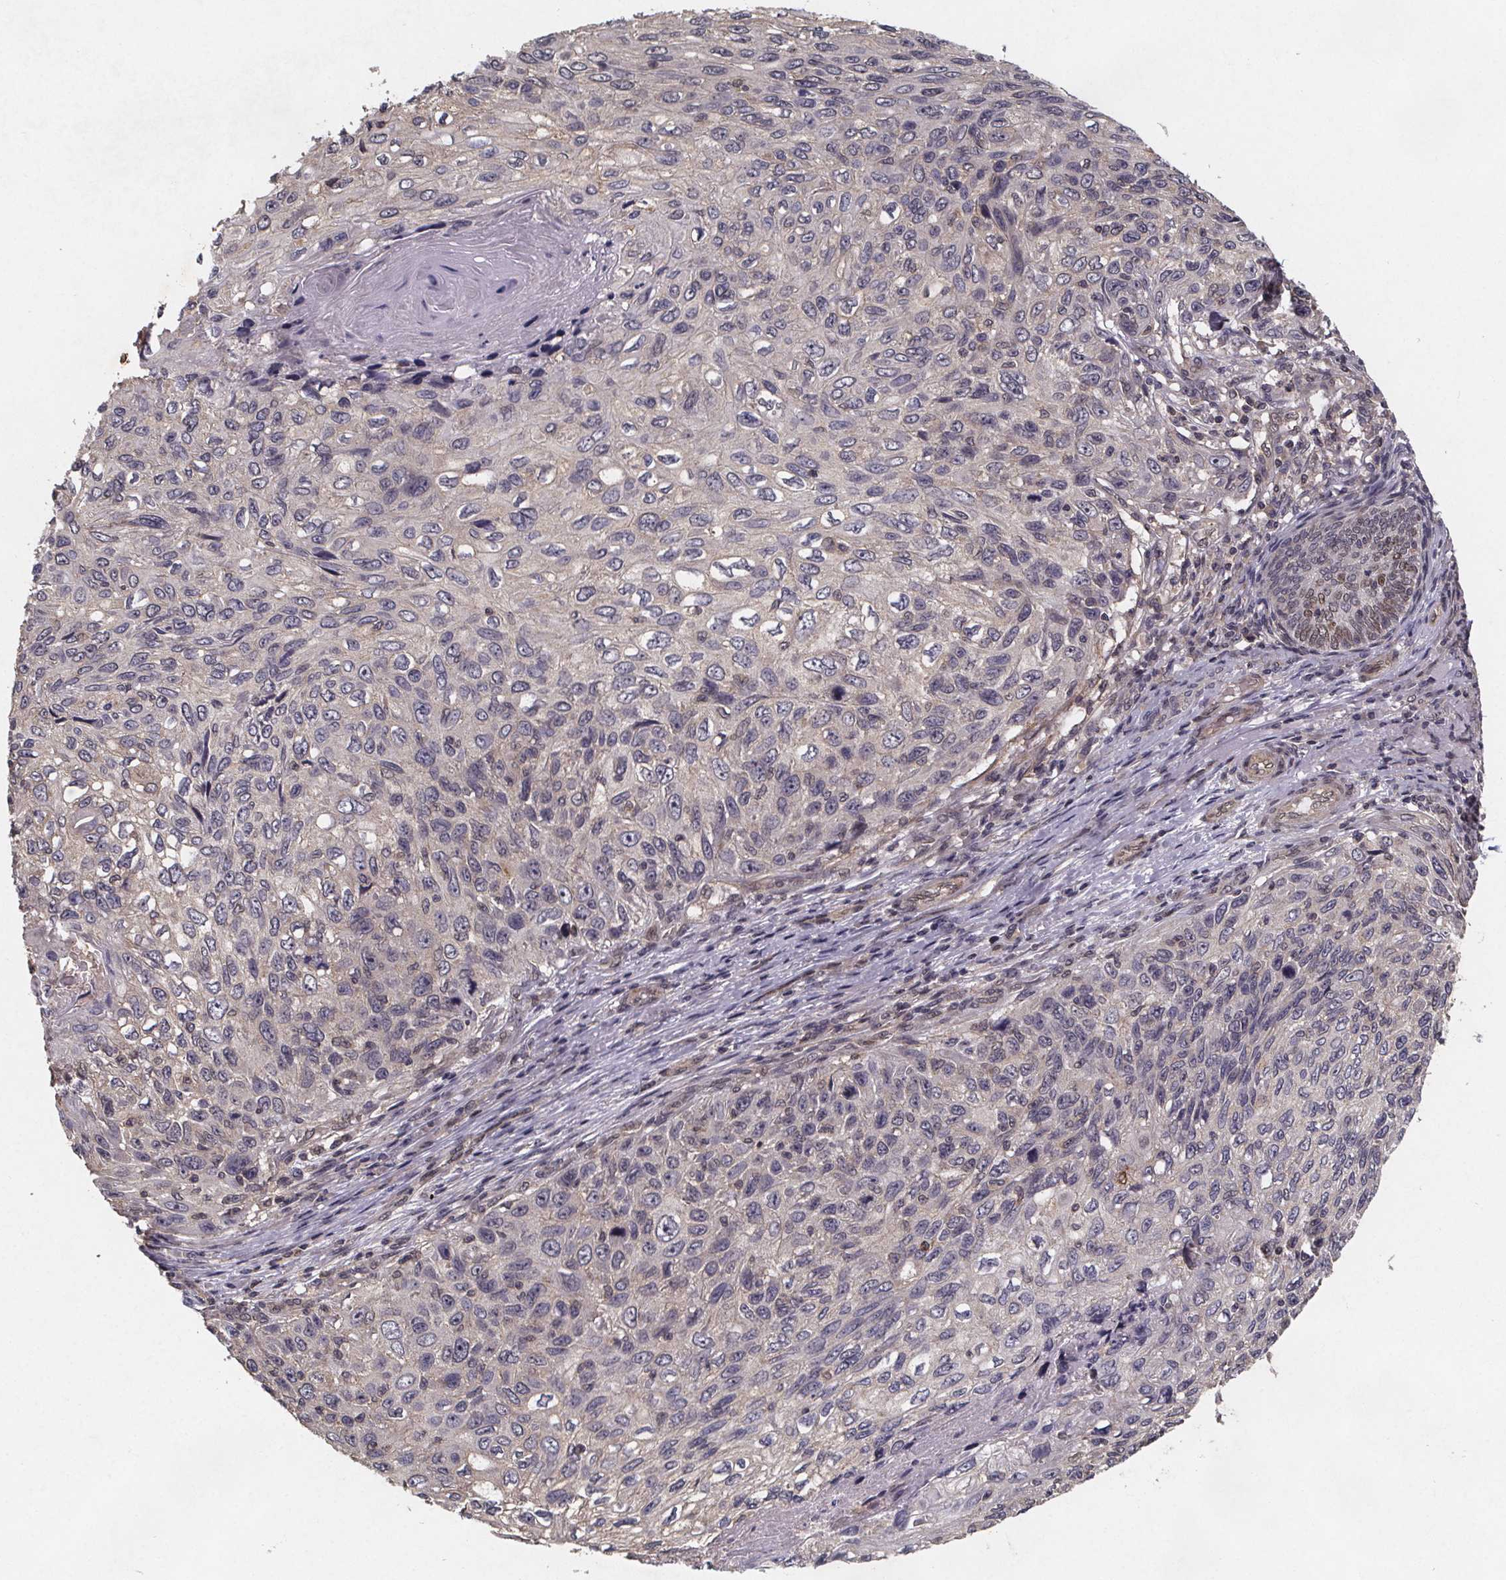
{"staining": {"intensity": "negative", "quantity": "none", "location": "none"}, "tissue": "skin cancer", "cell_type": "Tumor cells", "image_type": "cancer", "snomed": [{"axis": "morphology", "description": "Squamous cell carcinoma, NOS"}, {"axis": "topography", "description": "Skin"}], "caption": "The histopathology image displays no staining of tumor cells in skin squamous cell carcinoma. The staining was performed using DAB (3,3'-diaminobenzidine) to visualize the protein expression in brown, while the nuclei were stained in blue with hematoxylin (Magnification: 20x).", "gene": "PIERCE2", "patient": {"sex": "male", "age": 92}}